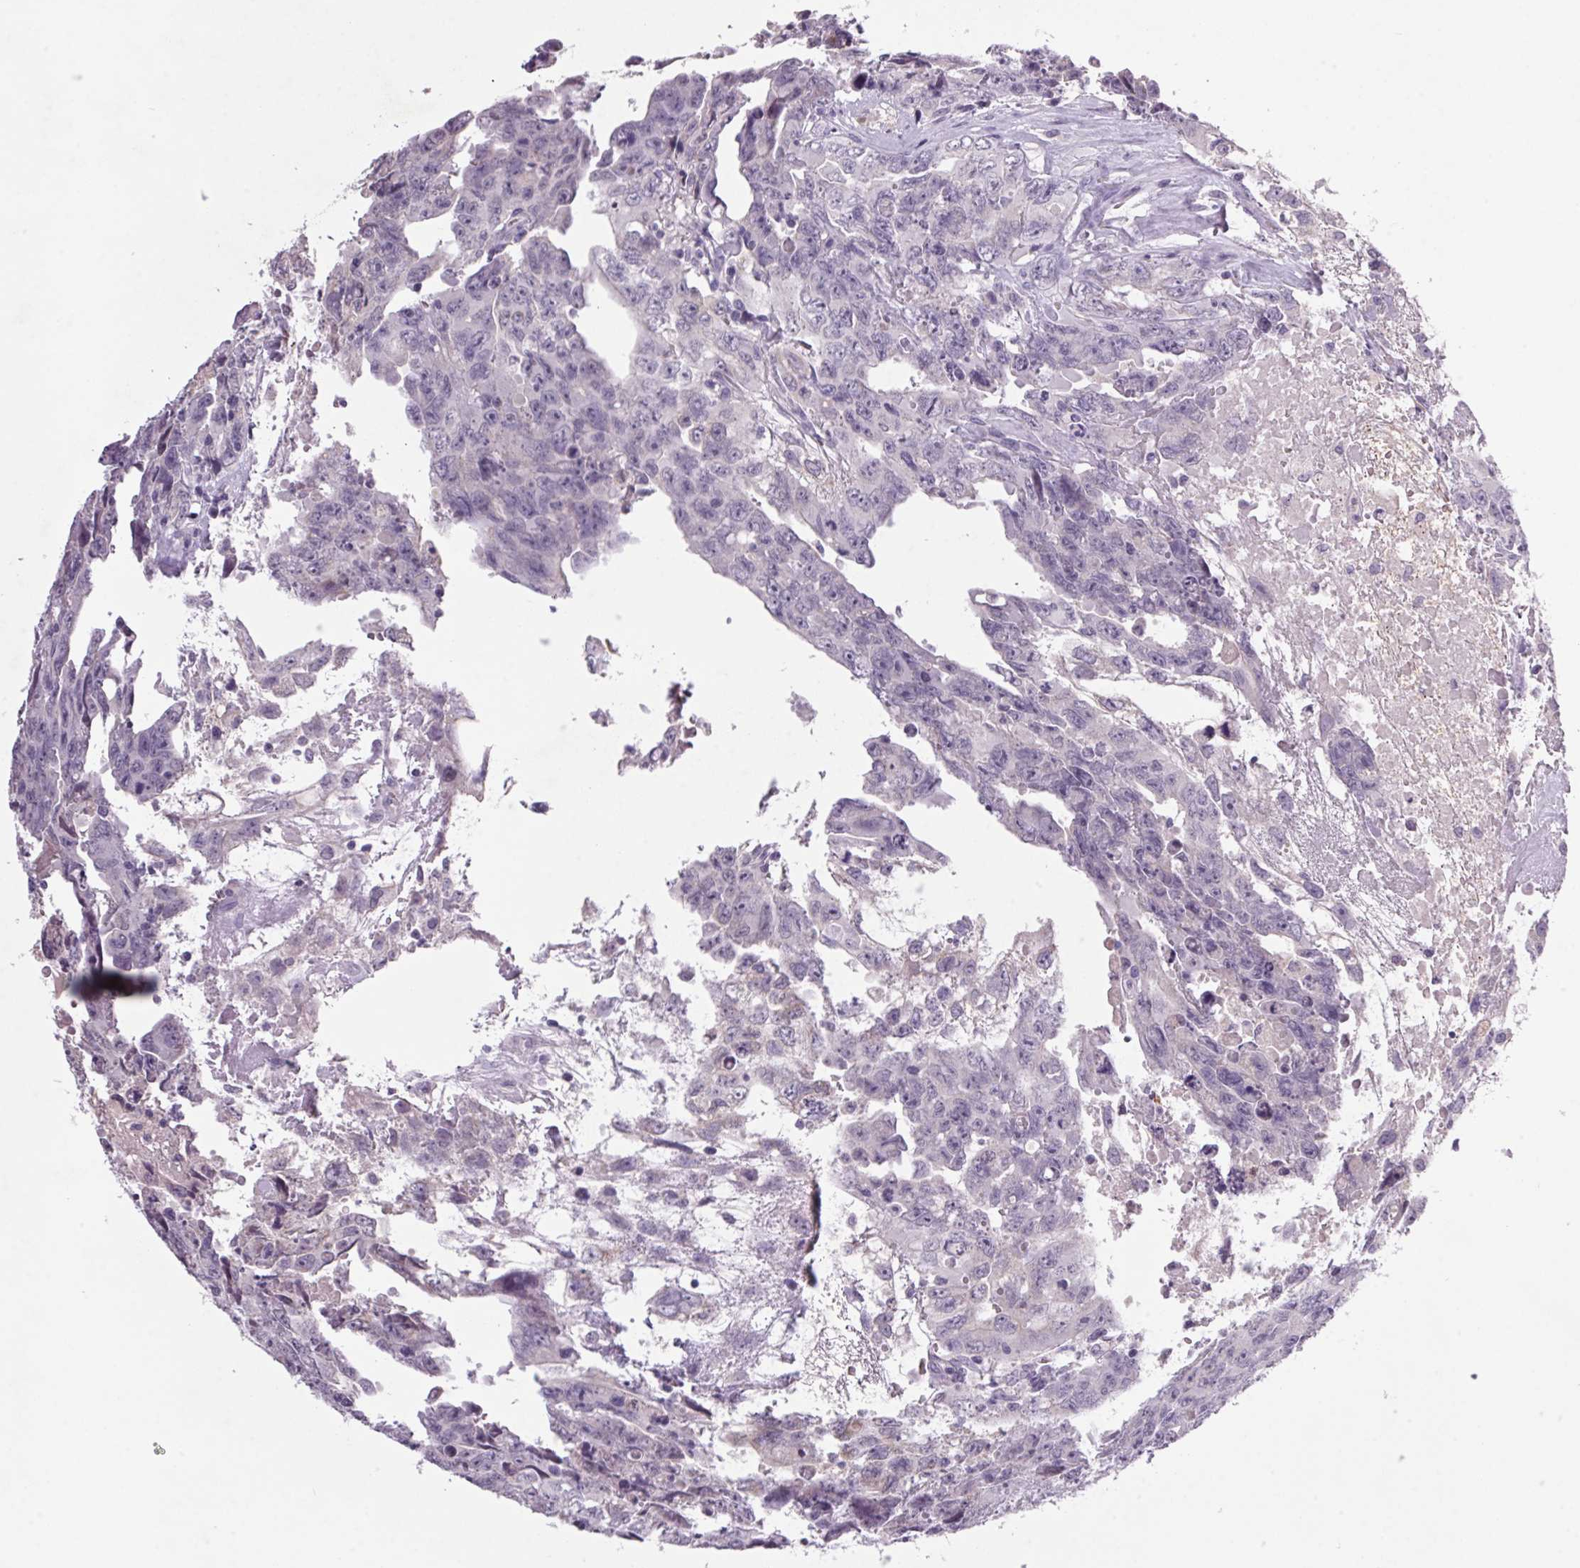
{"staining": {"intensity": "negative", "quantity": "none", "location": "none"}, "tissue": "testis cancer", "cell_type": "Tumor cells", "image_type": "cancer", "snomed": [{"axis": "morphology", "description": "Carcinoma, Embryonal, NOS"}, {"axis": "topography", "description": "Testis"}], "caption": "The photomicrograph displays no significant positivity in tumor cells of testis cancer.", "gene": "TRDN", "patient": {"sex": "male", "age": 24}}